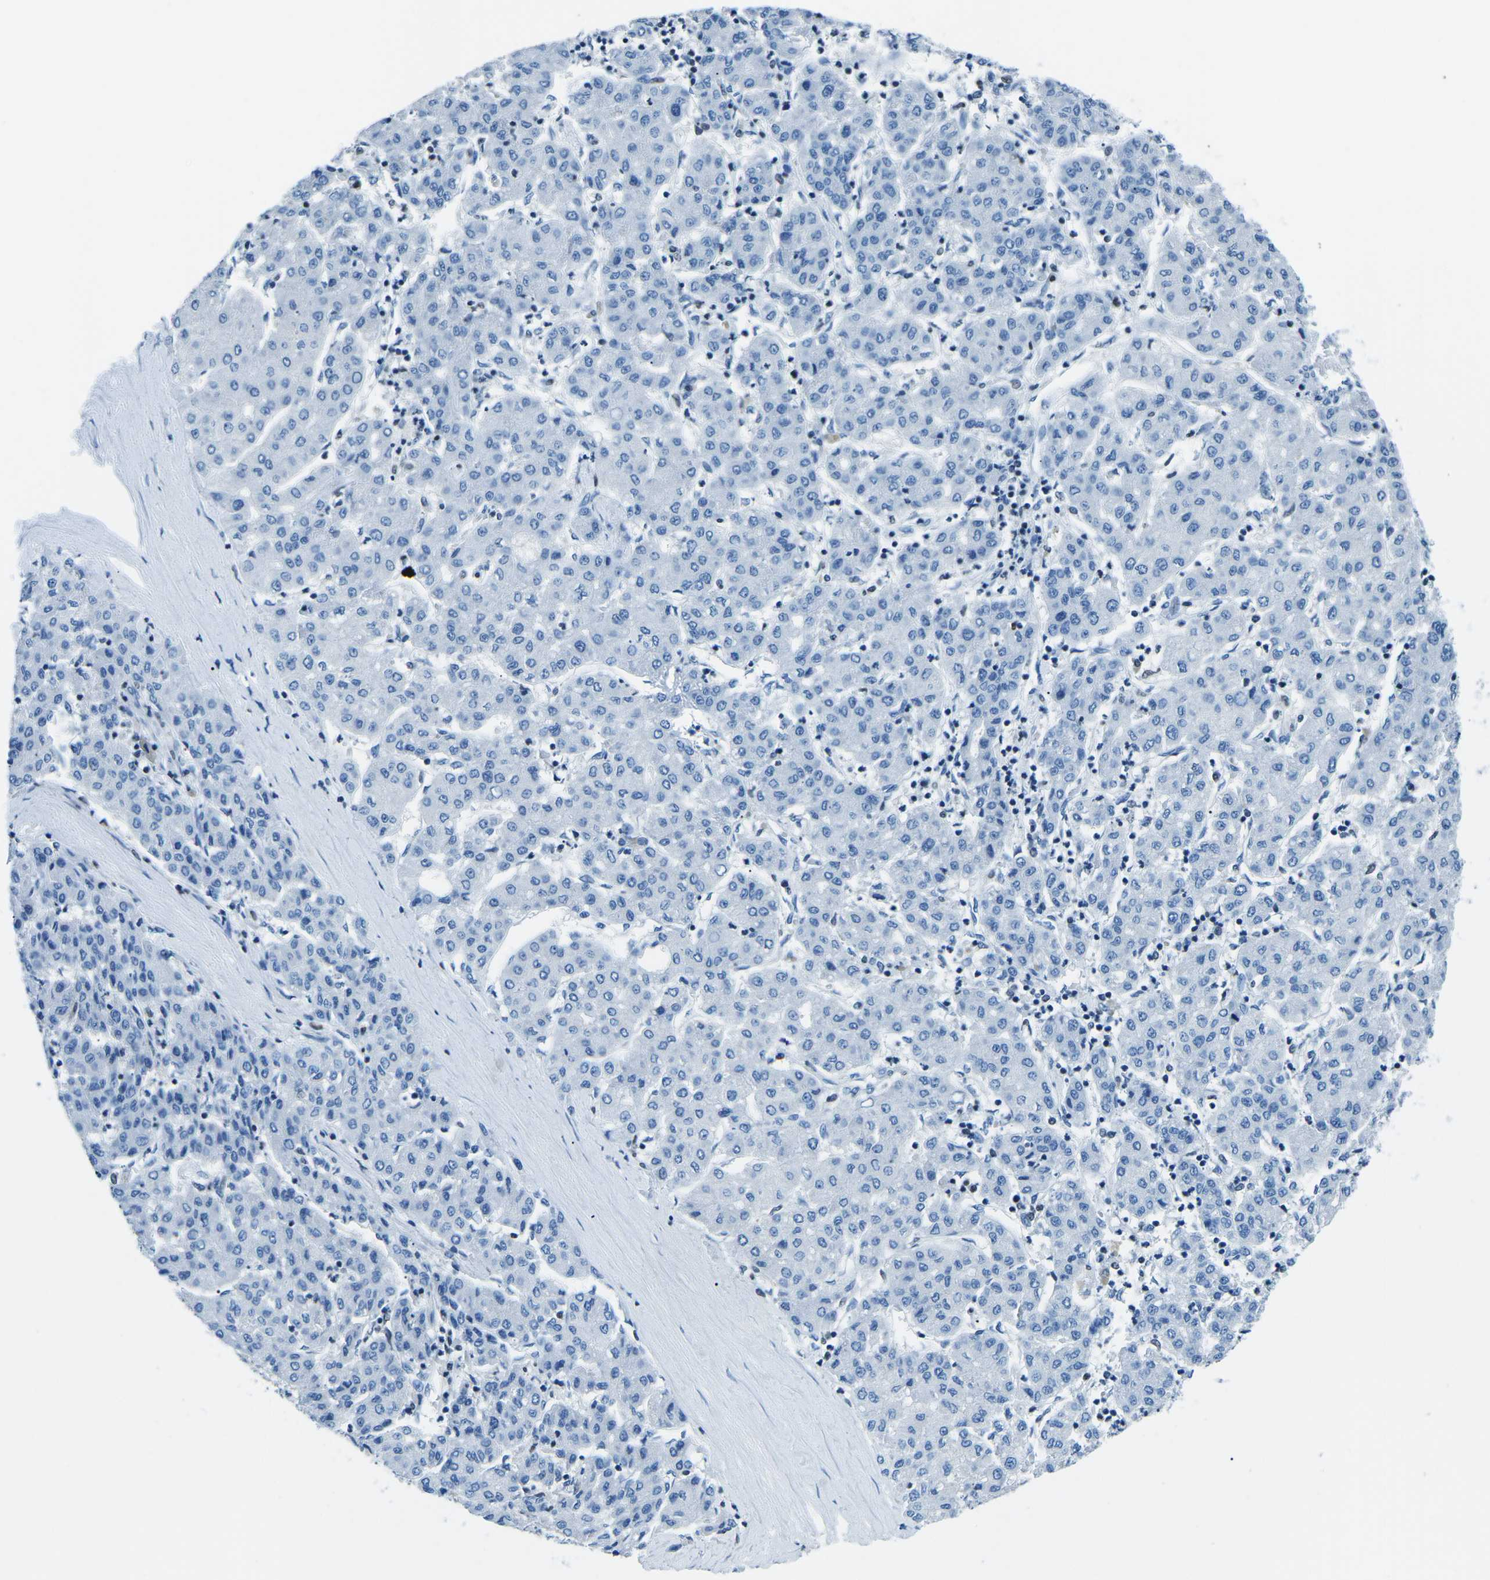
{"staining": {"intensity": "negative", "quantity": "none", "location": "none"}, "tissue": "liver cancer", "cell_type": "Tumor cells", "image_type": "cancer", "snomed": [{"axis": "morphology", "description": "Carcinoma, Hepatocellular, NOS"}, {"axis": "topography", "description": "Liver"}], "caption": "Immunohistochemistry (IHC) histopathology image of neoplastic tissue: human liver cancer (hepatocellular carcinoma) stained with DAB shows no significant protein positivity in tumor cells.", "gene": "CELF2", "patient": {"sex": "male", "age": 65}}